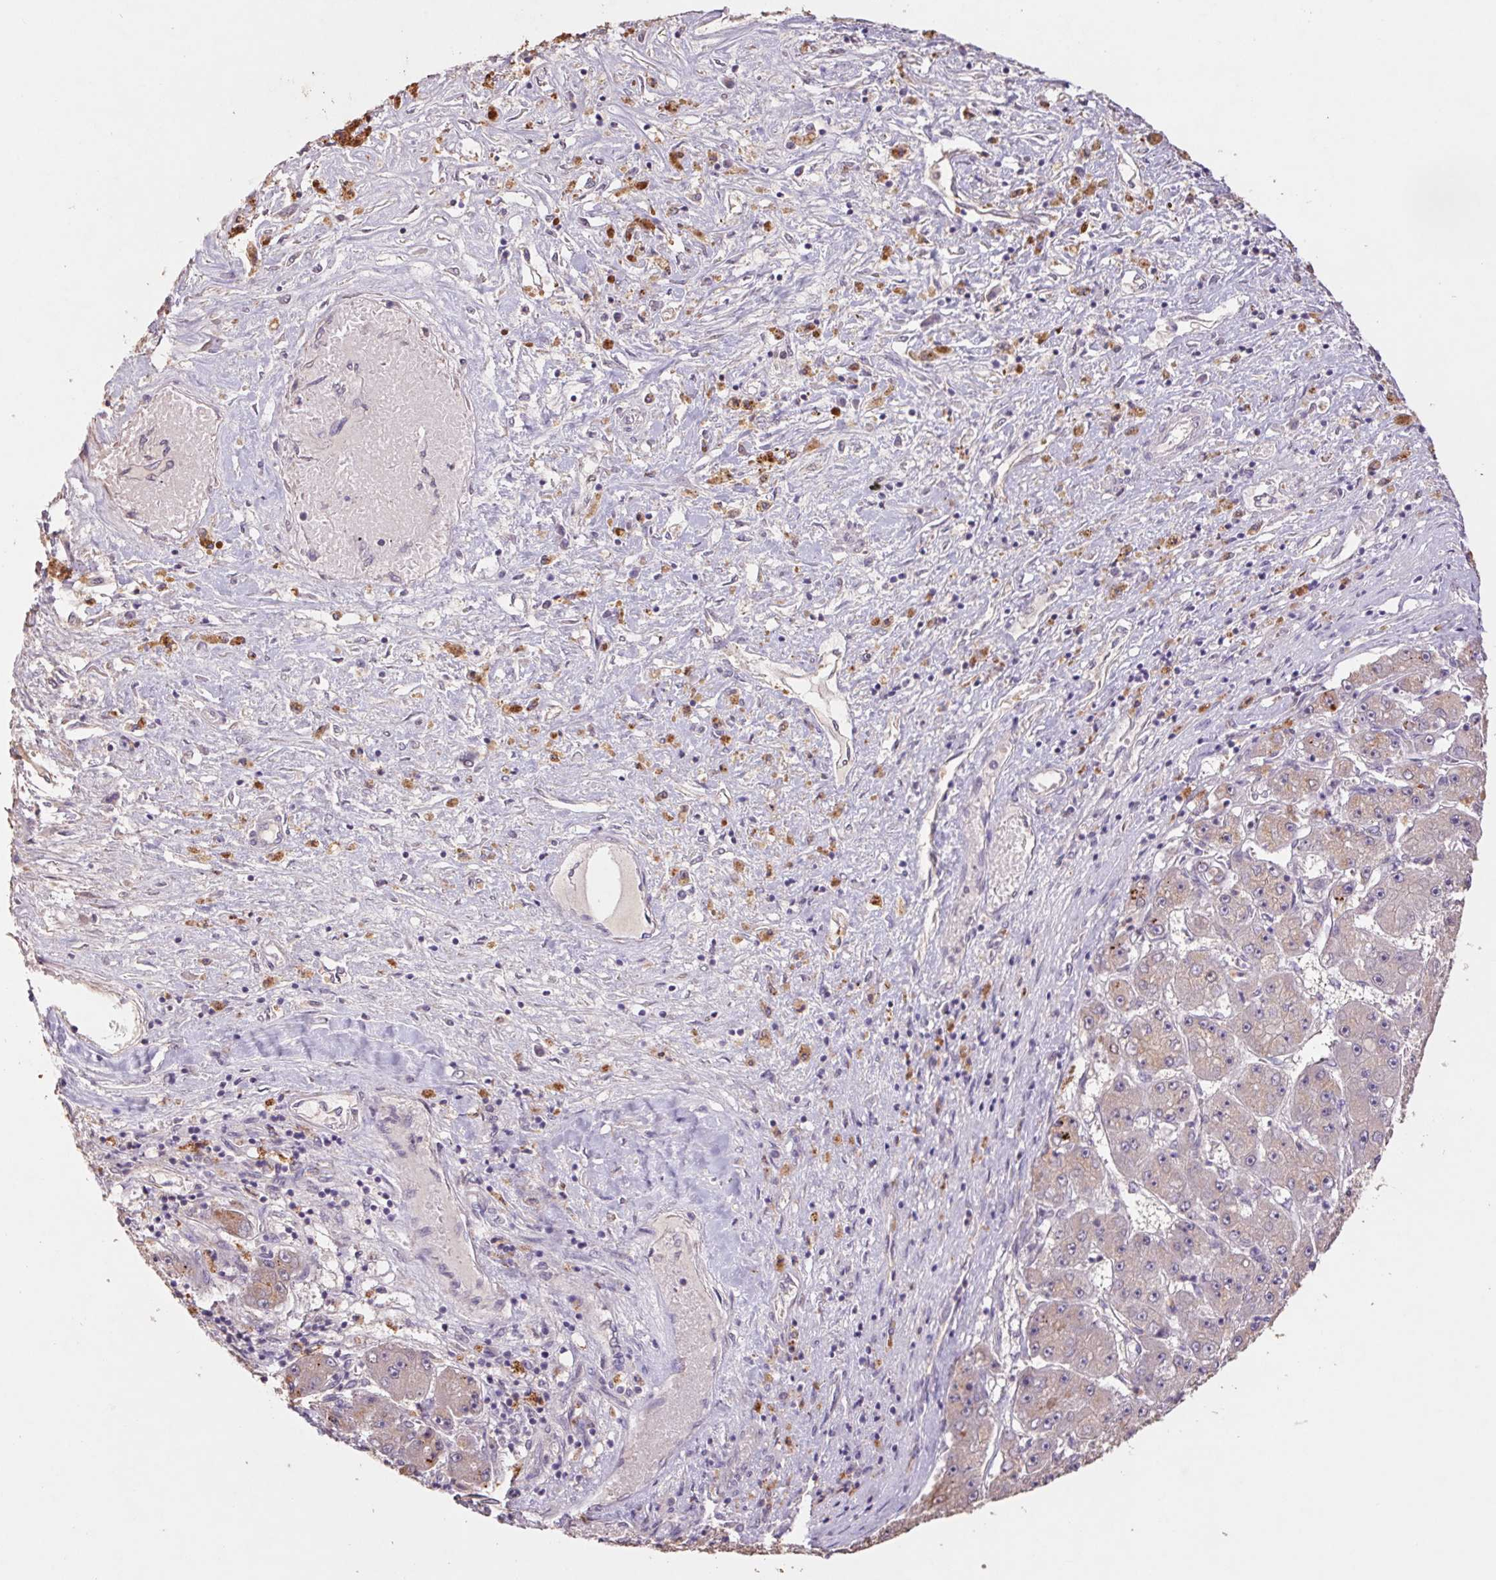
{"staining": {"intensity": "weak", "quantity": ">75%", "location": "cytoplasmic/membranous"}, "tissue": "liver cancer", "cell_type": "Tumor cells", "image_type": "cancer", "snomed": [{"axis": "morphology", "description": "Carcinoma, Hepatocellular, NOS"}, {"axis": "topography", "description": "Liver"}], "caption": "Liver hepatocellular carcinoma tissue displays weak cytoplasmic/membranous expression in about >75% of tumor cells, visualized by immunohistochemistry. The staining was performed using DAB (3,3'-diaminobenzidine), with brown indicating positive protein expression. Nuclei are stained blue with hematoxylin.", "gene": "GRM2", "patient": {"sex": "female", "age": 61}}